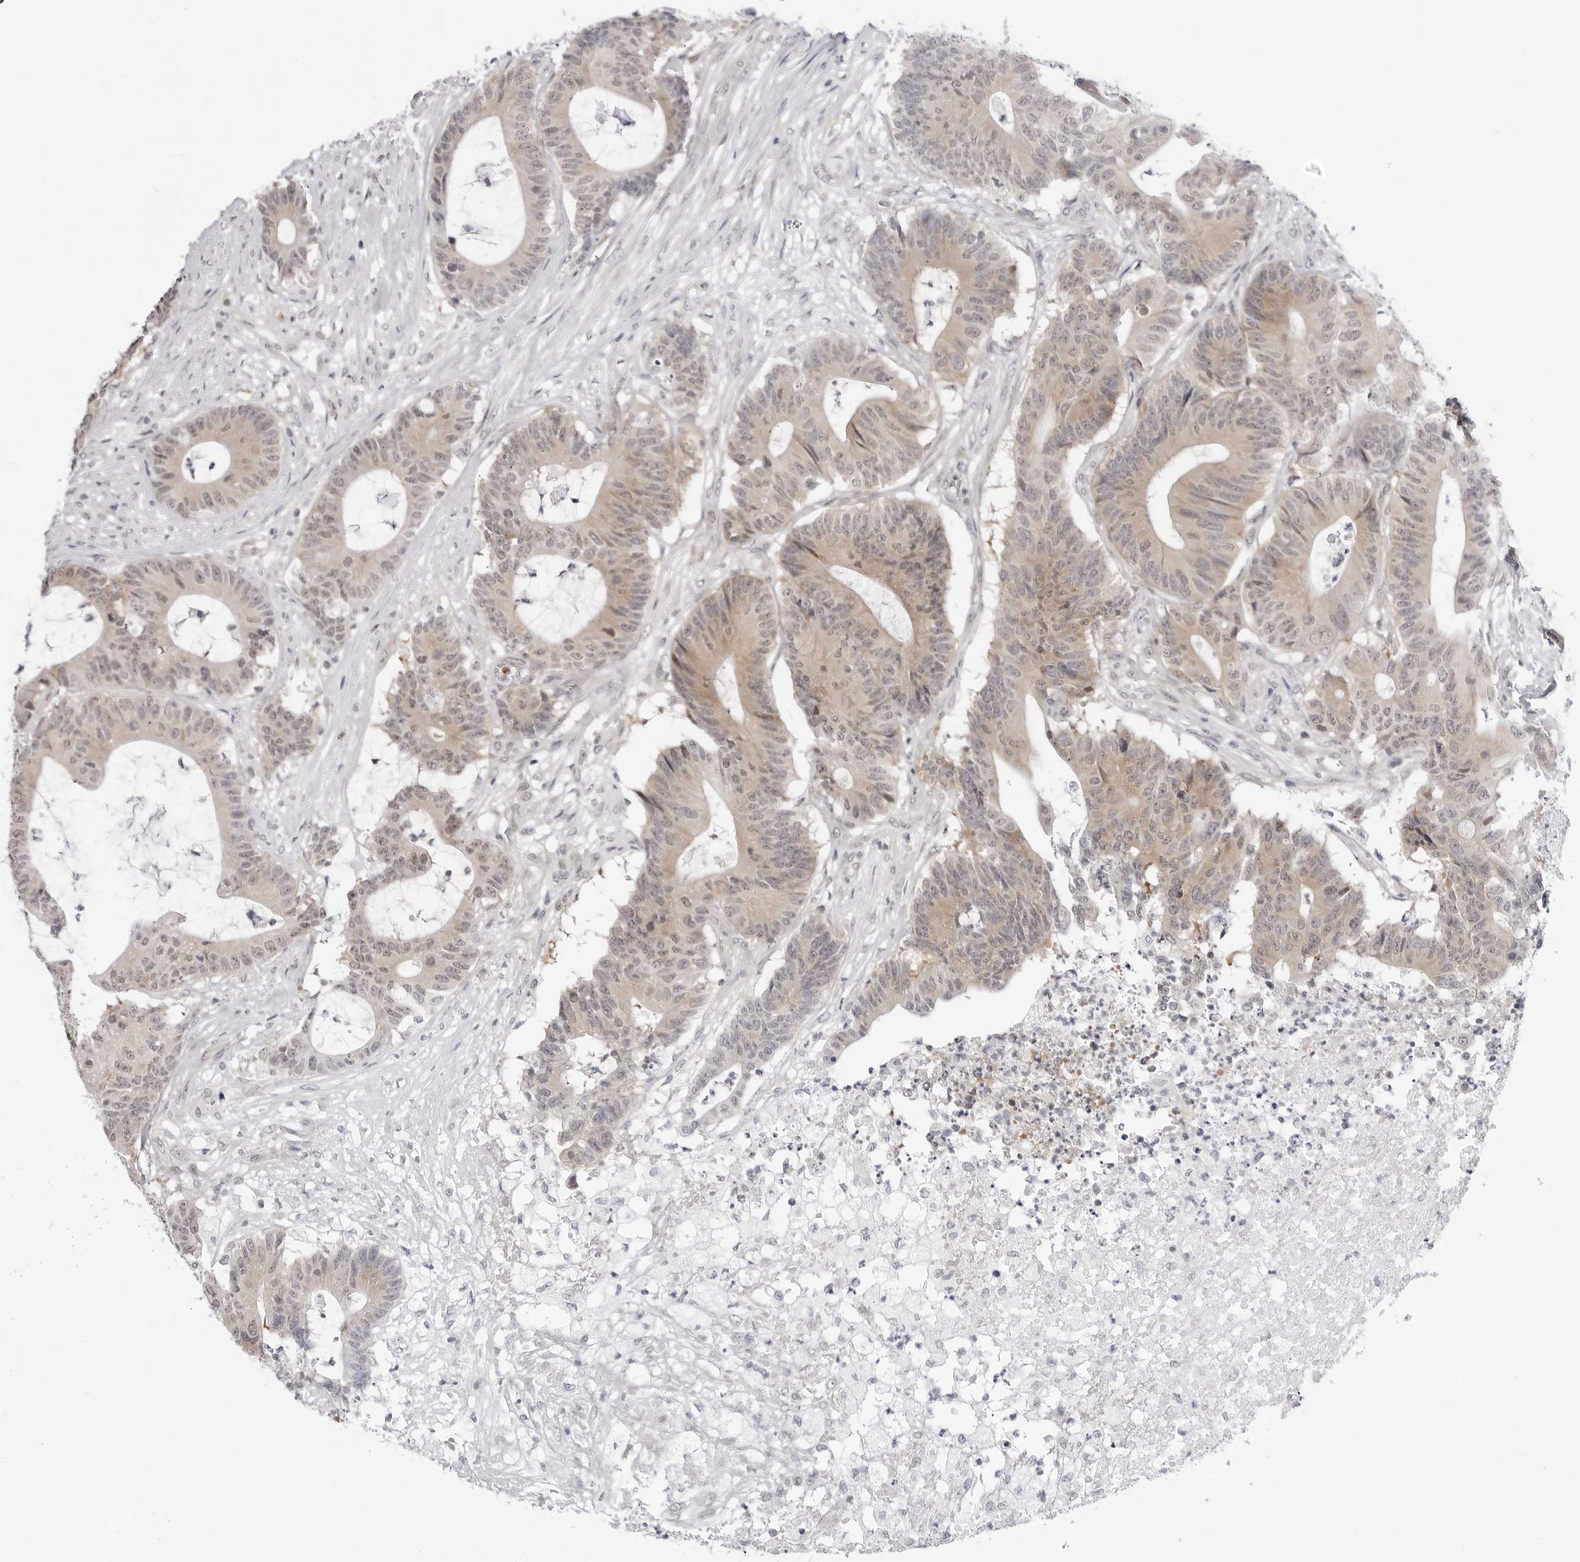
{"staining": {"intensity": "weak", "quantity": "25%-75%", "location": "cytoplasmic/membranous"}, "tissue": "colorectal cancer", "cell_type": "Tumor cells", "image_type": "cancer", "snomed": [{"axis": "morphology", "description": "Adenocarcinoma, NOS"}, {"axis": "topography", "description": "Colon"}], "caption": "Protein expression analysis of colorectal adenocarcinoma shows weak cytoplasmic/membranous positivity in approximately 25%-75% of tumor cells.", "gene": "PPP2R5C", "patient": {"sex": "female", "age": 84}}